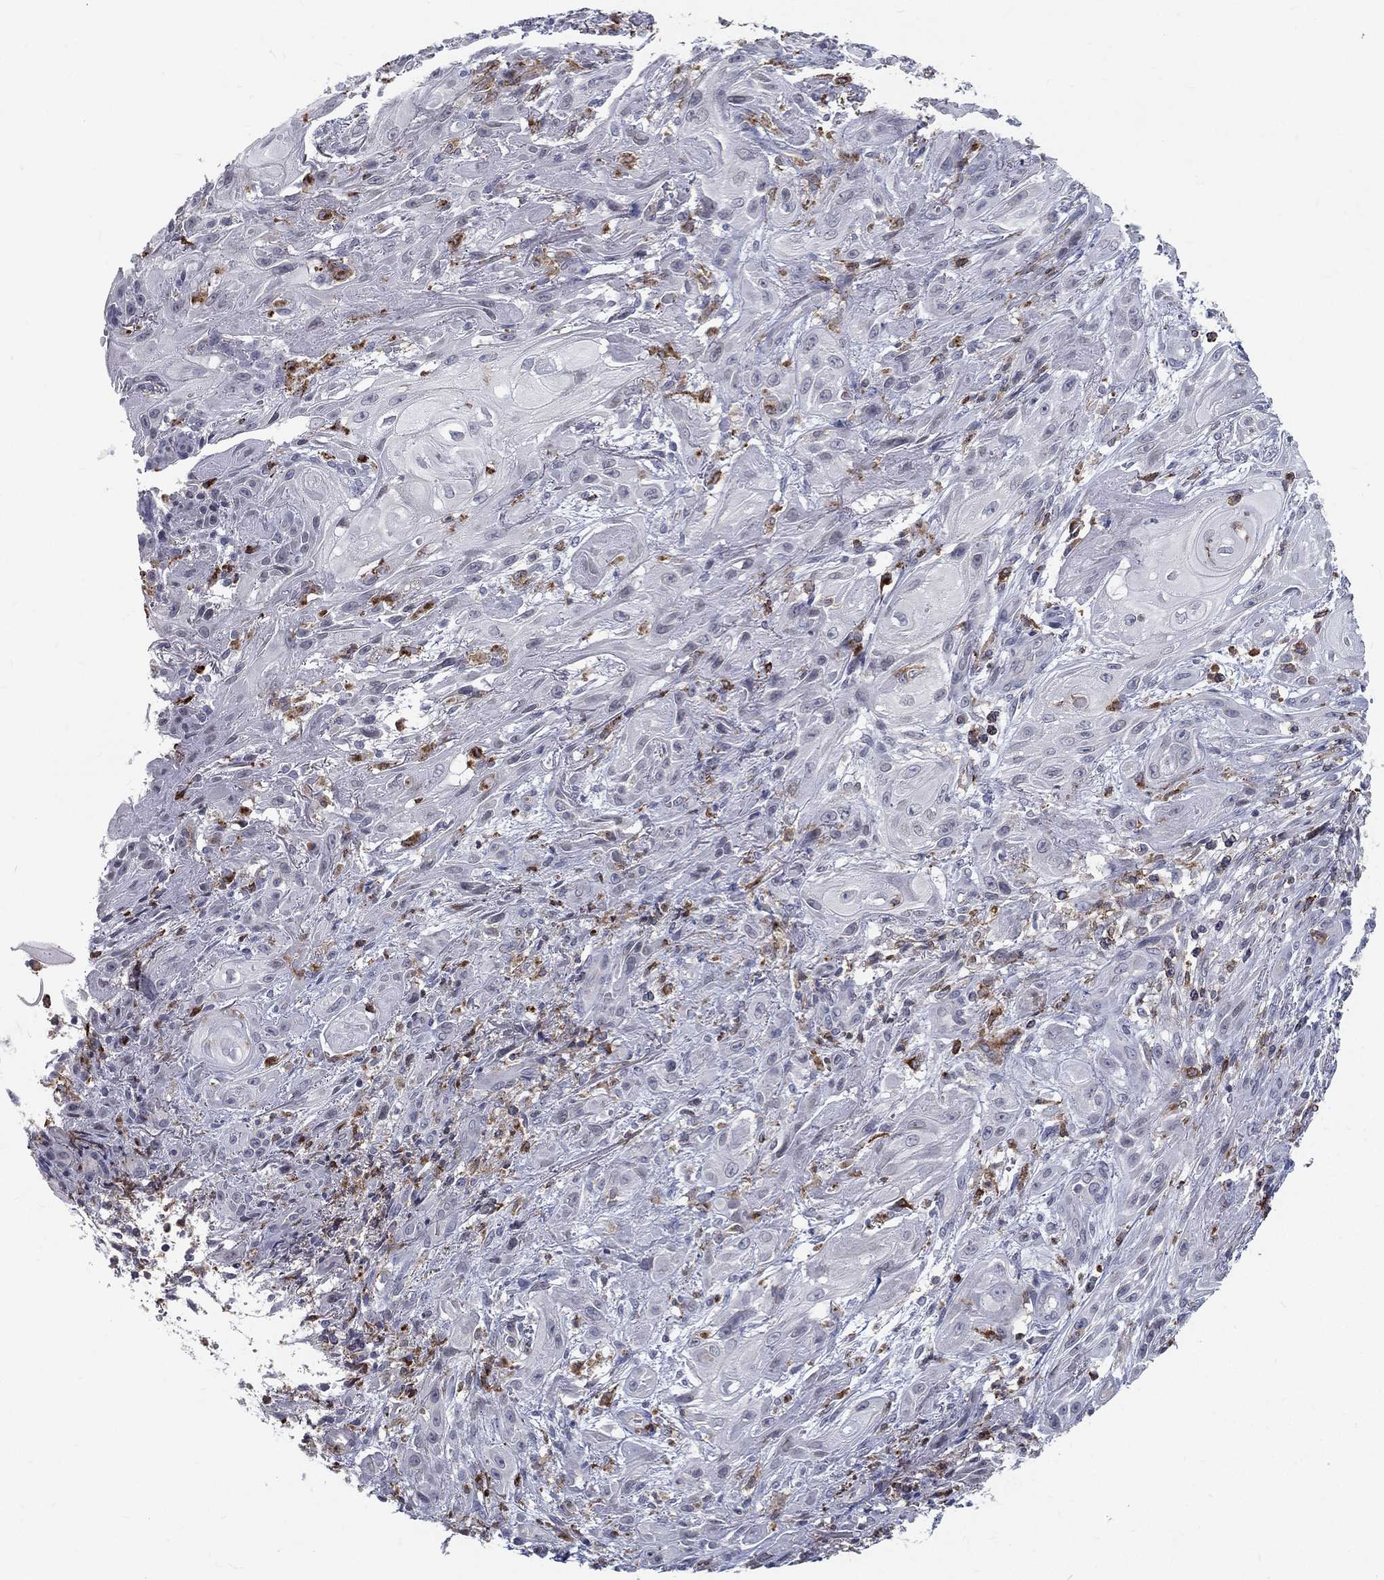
{"staining": {"intensity": "negative", "quantity": "none", "location": "none"}, "tissue": "skin cancer", "cell_type": "Tumor cells", "image_type": "cancer", "snomed": [{"axis": "morphology", "description": "Squamous cell carcinoma, NOS"}, {"axis": "topography", "description": "Skin"}], "caption": "Image shows no significant protein staining in tumor cells of skin cancer.", "gene": "EVI2B", "patient": {"sex": "male", "age": 62}}